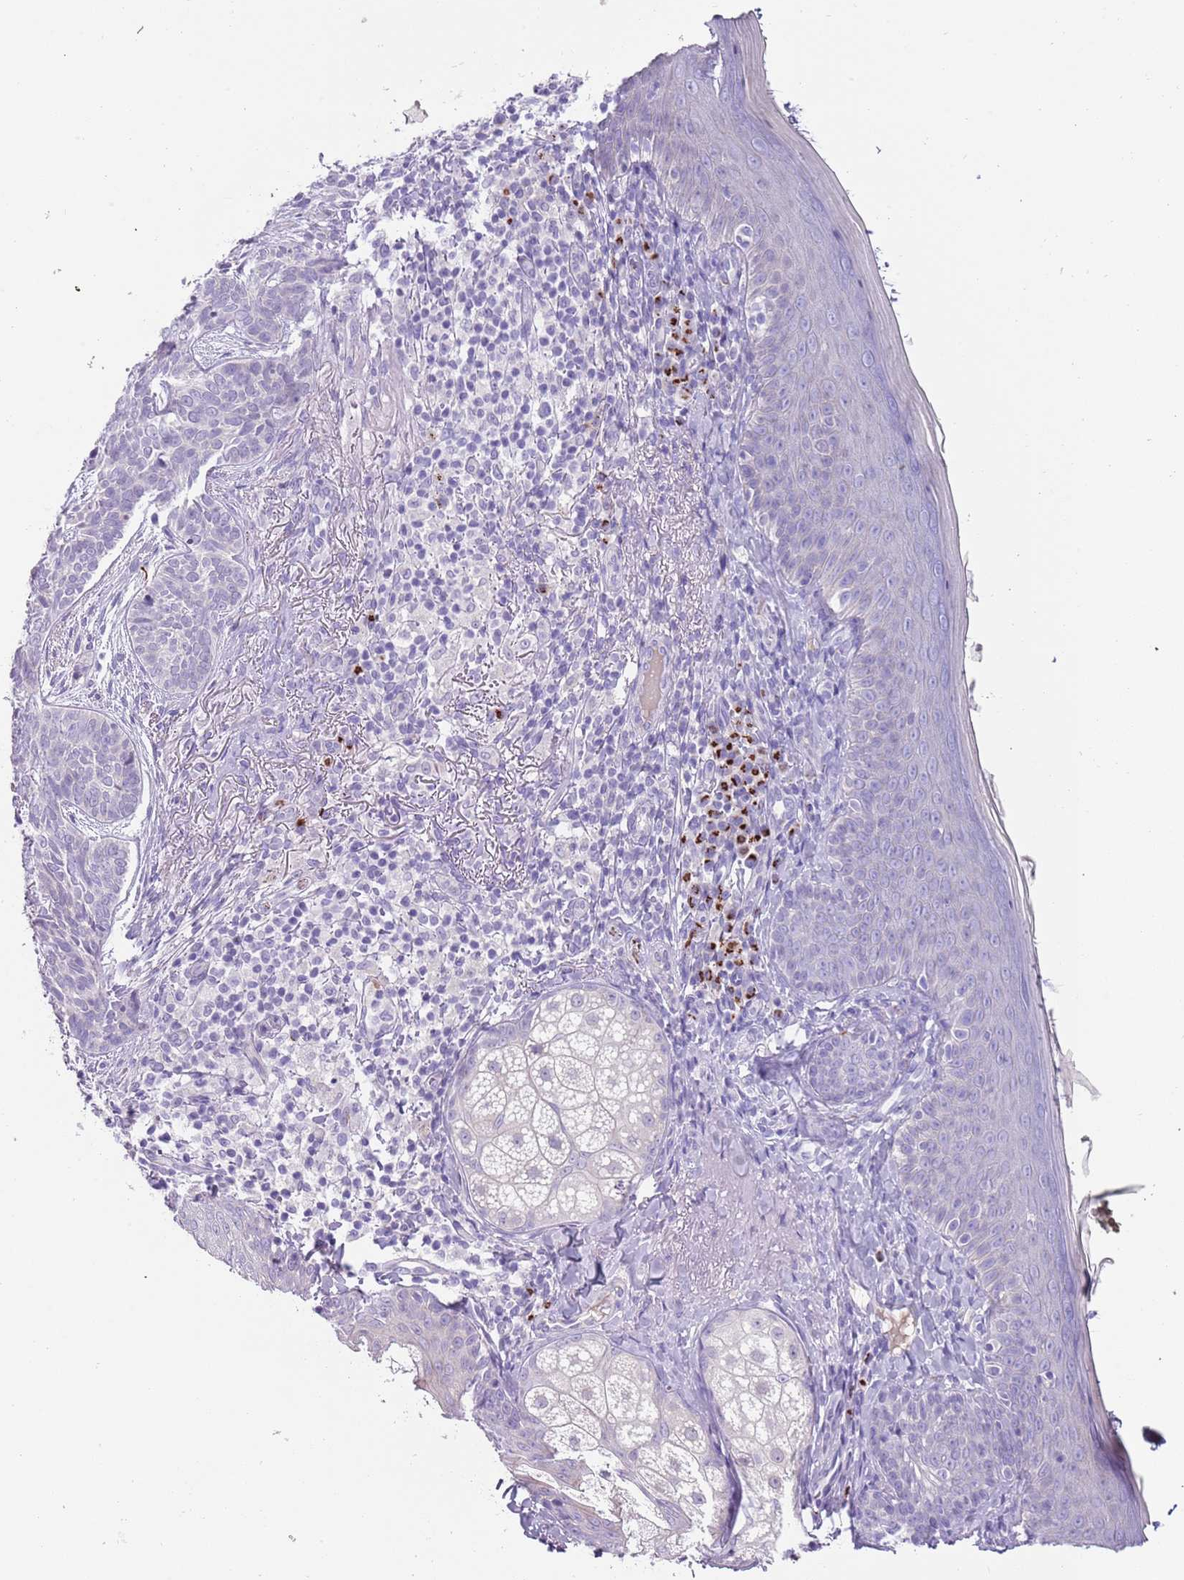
{"staining": {"intensity": "negative", "quantity": "none", "location": "none"}, "tissue": "skin", "cell_type": "Fibroblasts", "image_type": "normal", "snomed": [{"axis": "morphology", "description": "Normal tissue, NOS"}, {"axis": "topography", "description": "Skin"}], "caption": "Image shows no significant protein staining in fibroblasts of benign skin.", "gene": "C2CD3", "patient": {"sex": "male", "age": 57}}